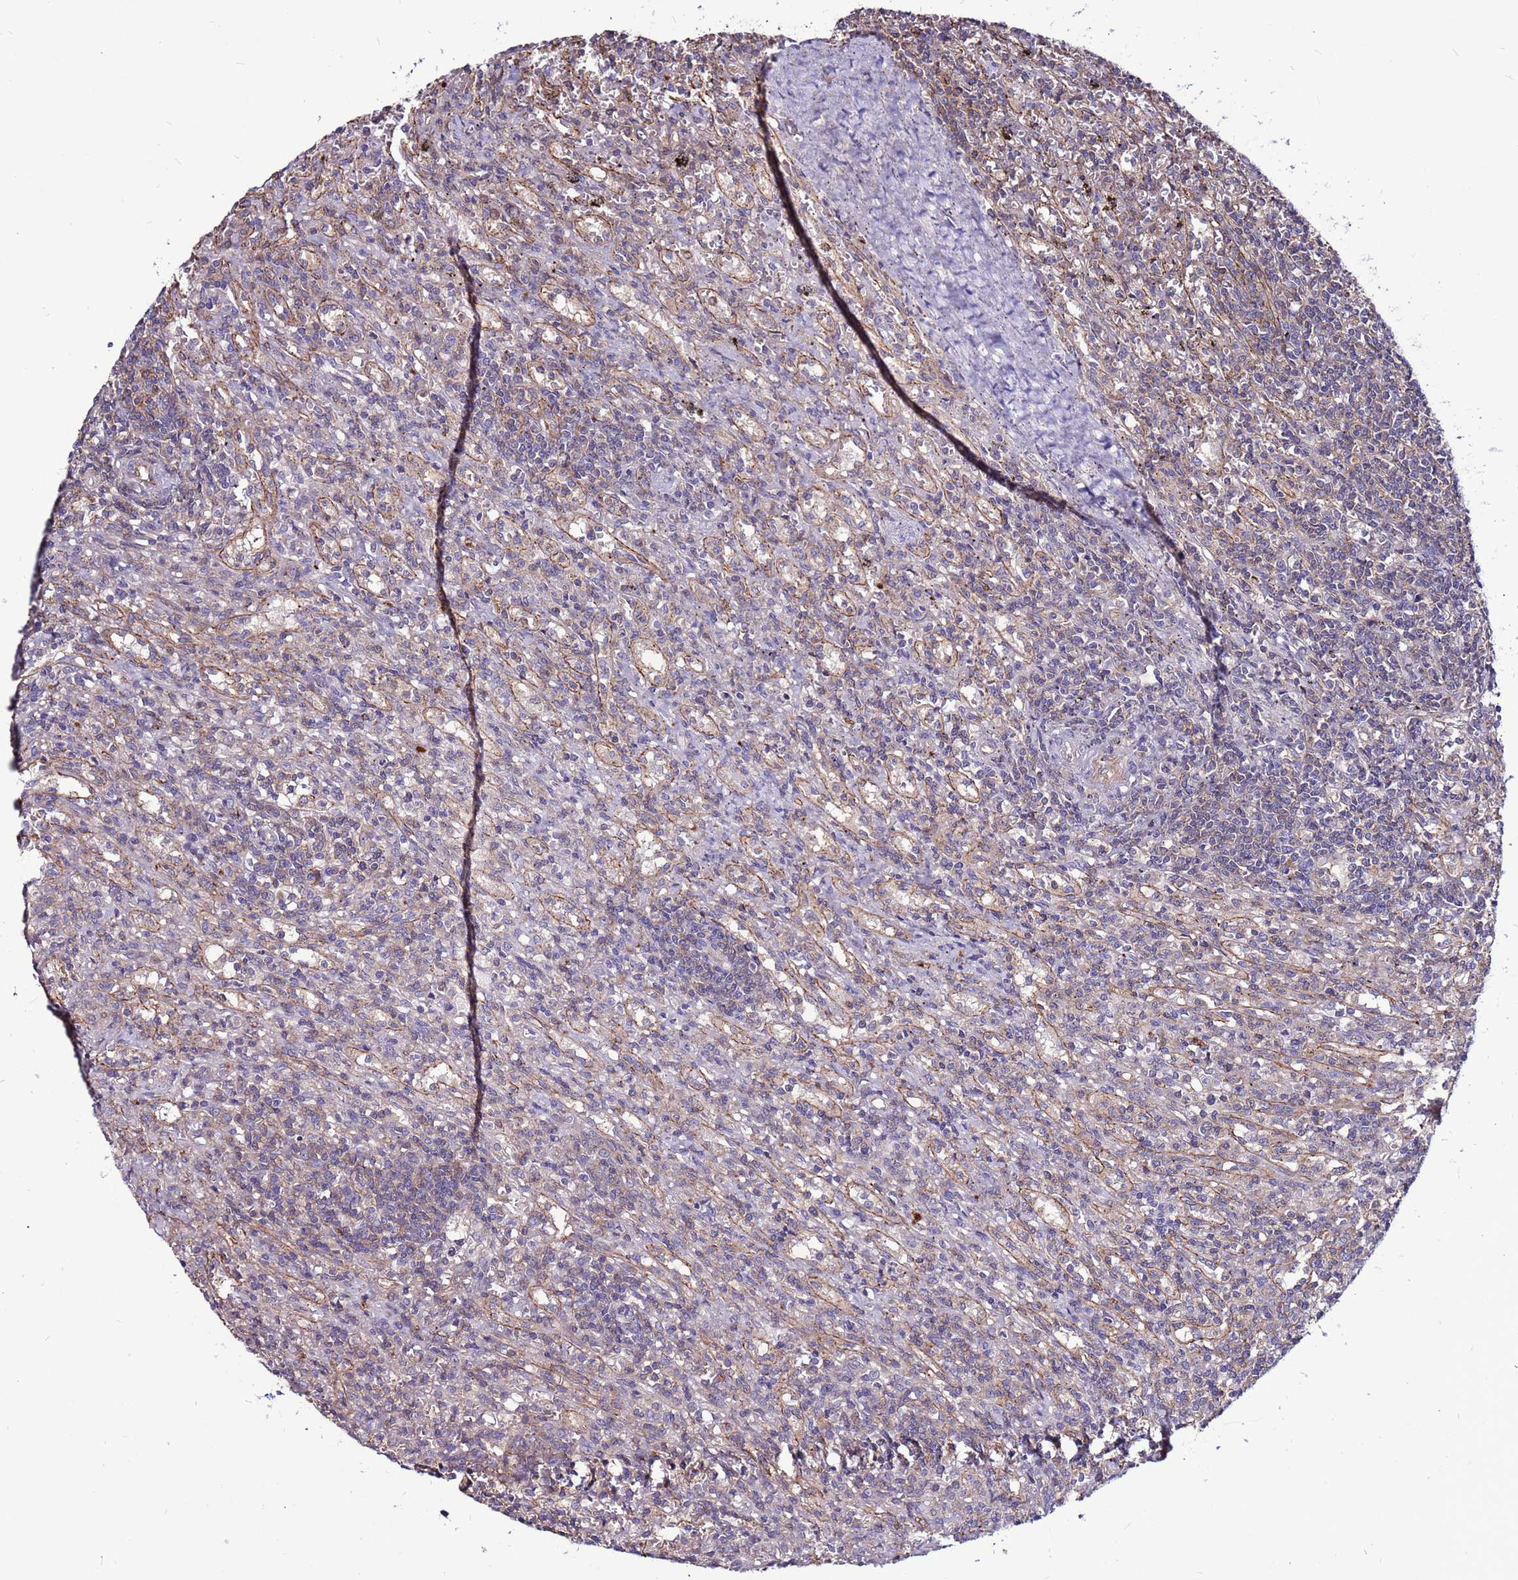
{"staining": {"intensity": "weak", "quantity": "<25%", "location": "cytoplasmic/membranous"}, "tissue": "lymphoma", "cell_type": "Tumor cells", "image_type": "cancer", "snomed": [{"axis": "morphology", "description": "Malignant lymphoma, non-Hodgkin's type, Low grade"}, {"axis": "topography", "description": "Spleen"}], "caption": "Immunohistochemical staining of malignant lymphoma, non-Hodgkin's type (low-grade) shows no significant staining in tumor cells. Brightfield microscopy of immunohistochemistry stained with DAB (3,3'-diaminobenzidine) (brown) and hematoxylin (blue), captured at high magnification.", "gene": "NRN1L", "patient": {"sex": "male", "age": 76}}